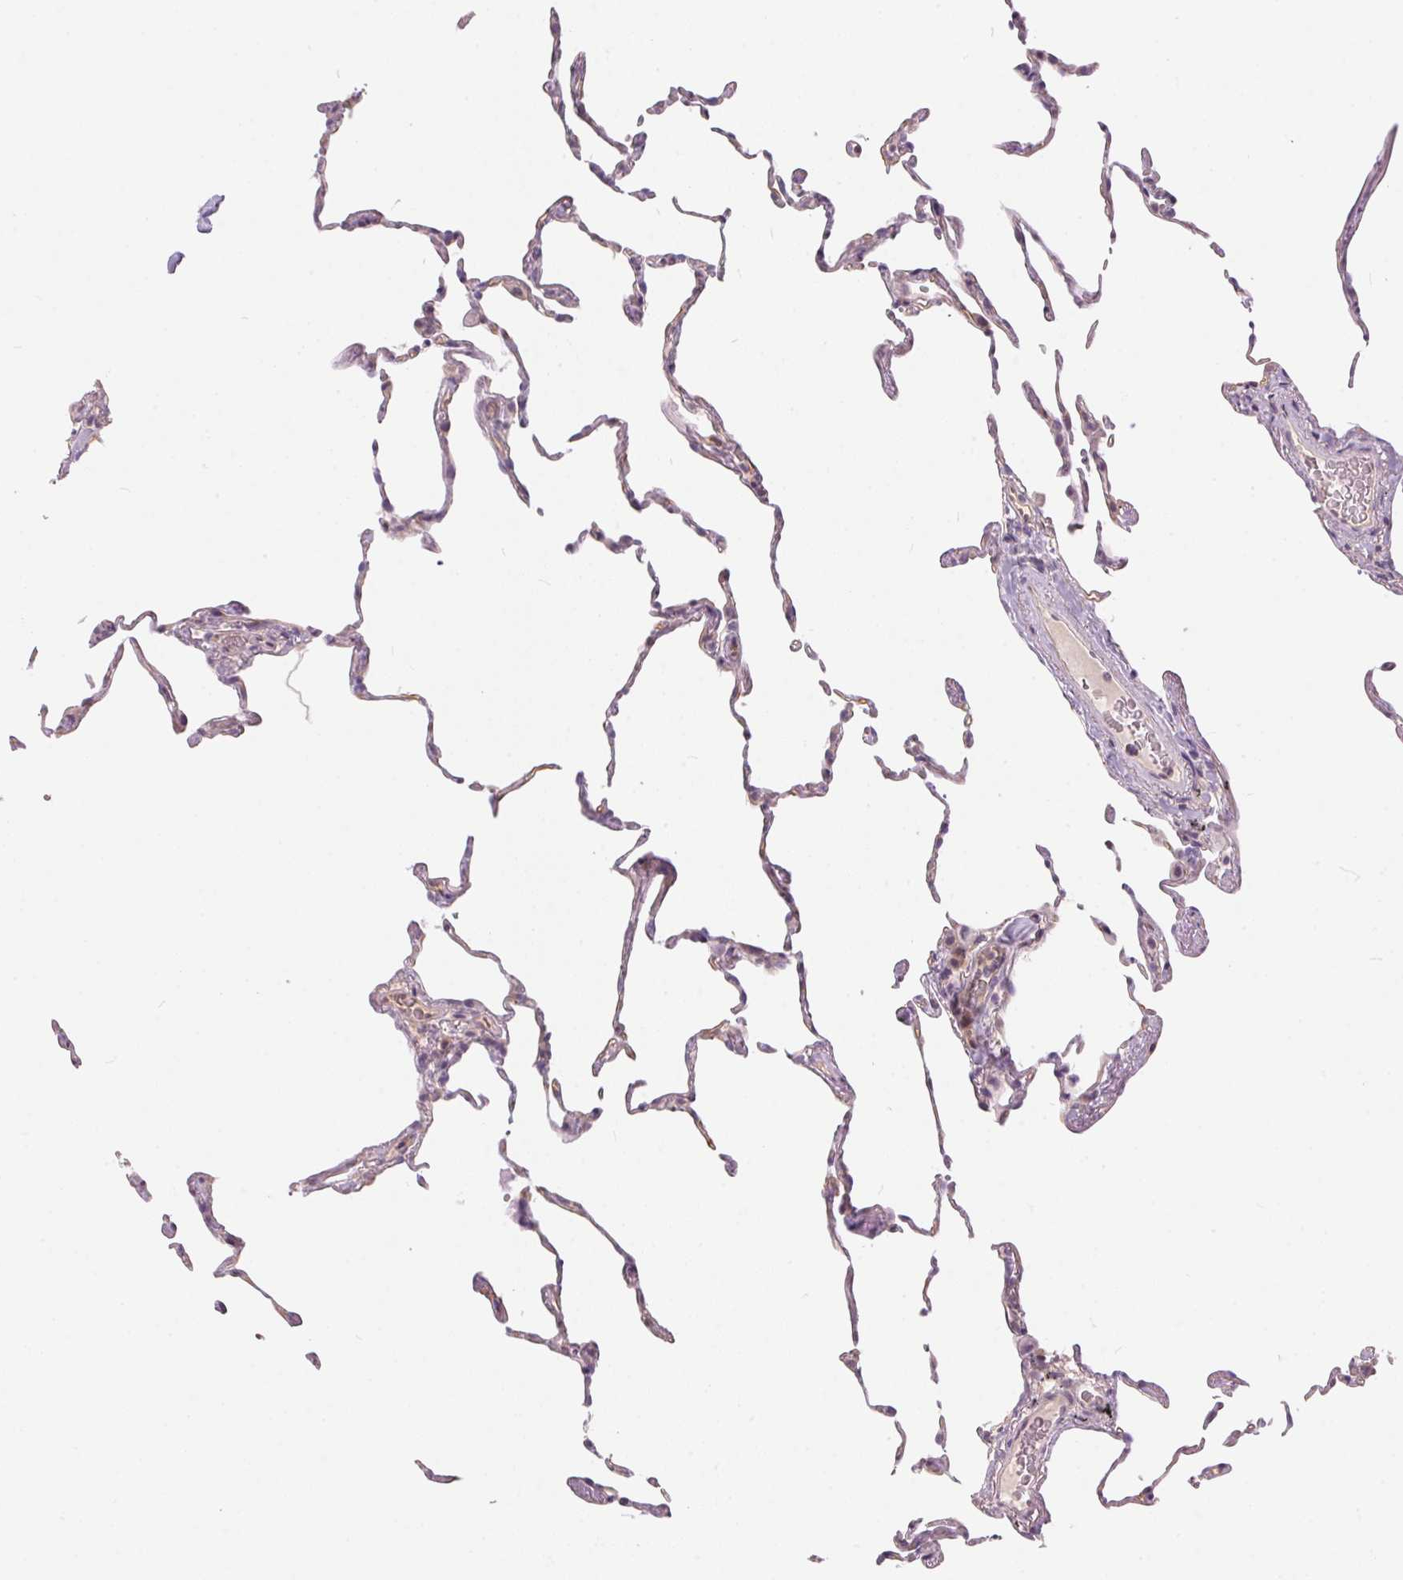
{"staining": {"intensity": "negative", "quantity": "none", "location": "none"}, "tissue": "lung", "cell_type": "Alveolar cells", "image_type": "normal", "snomed": [{"axis": "morphology", "description": "Normal tissue, NOS"}, {"axis": "topography", "description": "Lung"}], "caption": "DAB (3,3'-diaminobenzidine) immunohistochemical staining of benign lung exhibits no significant positivity in alveolar cells.", "gene": "BLMH", "patient": {"sex": "female", "age": 57}}